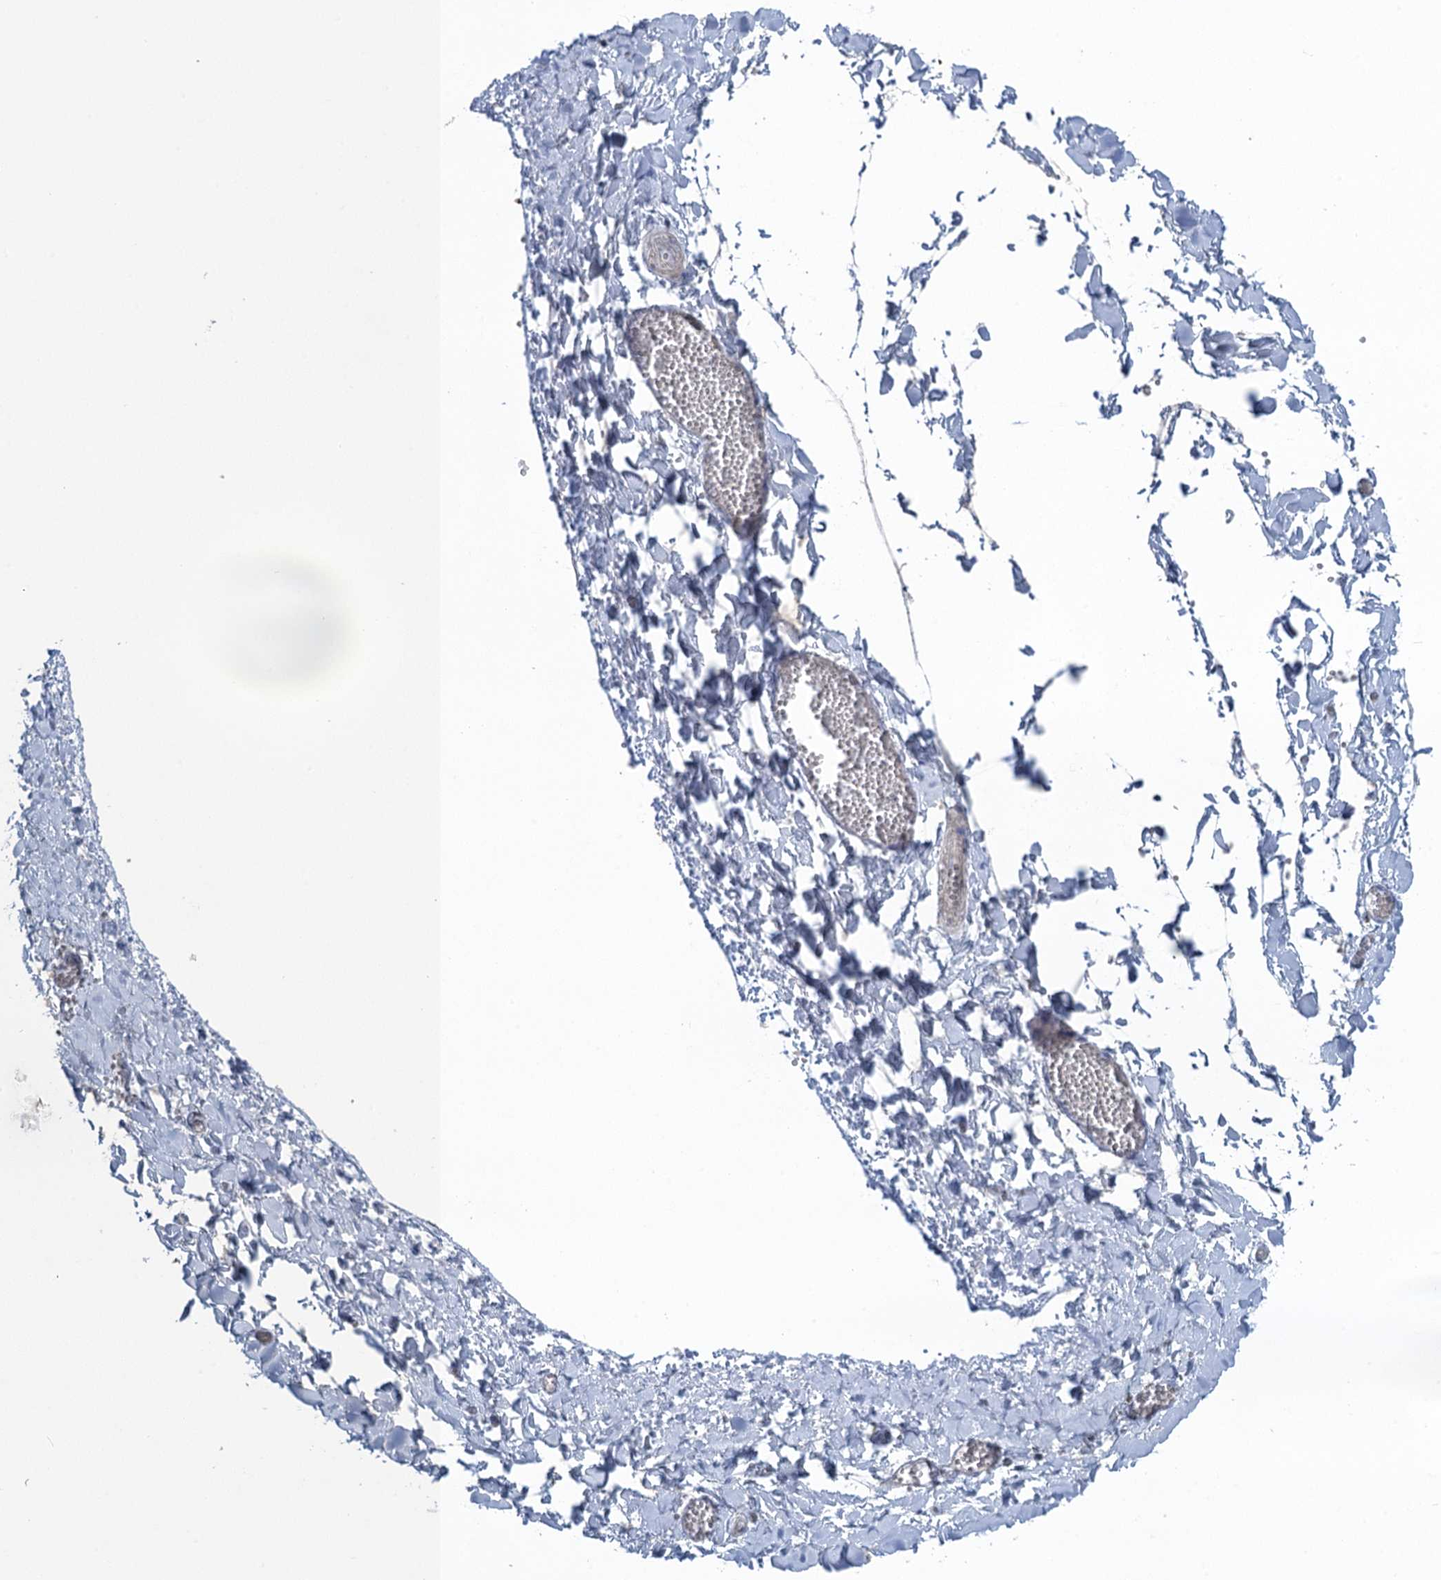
{"staining": {"intensity": "negative", "quantity": "none", "location": "none"}, "tissue": "adipose tissue", "cell_type": "Adipocytes", "image_type": "normal", "snomed": [{"axis": "morphology", "description": "Normal tissue, NOS"}, {"axis": "topography", "description": "Gallbladder"}, {"axis": "topography", "description": "Peripheral nerve tissue"}], "caption": "High power microscopy histopathology image of an immunohistochemistry image of normal adipose tissue, revealing no significant positivity in adipocytes. (Immunohistochemistry (ihc), brightfield microscopy, high magnification).", "gene": "MRFAP1", "patient": {"sex": "male", "age": 38}}